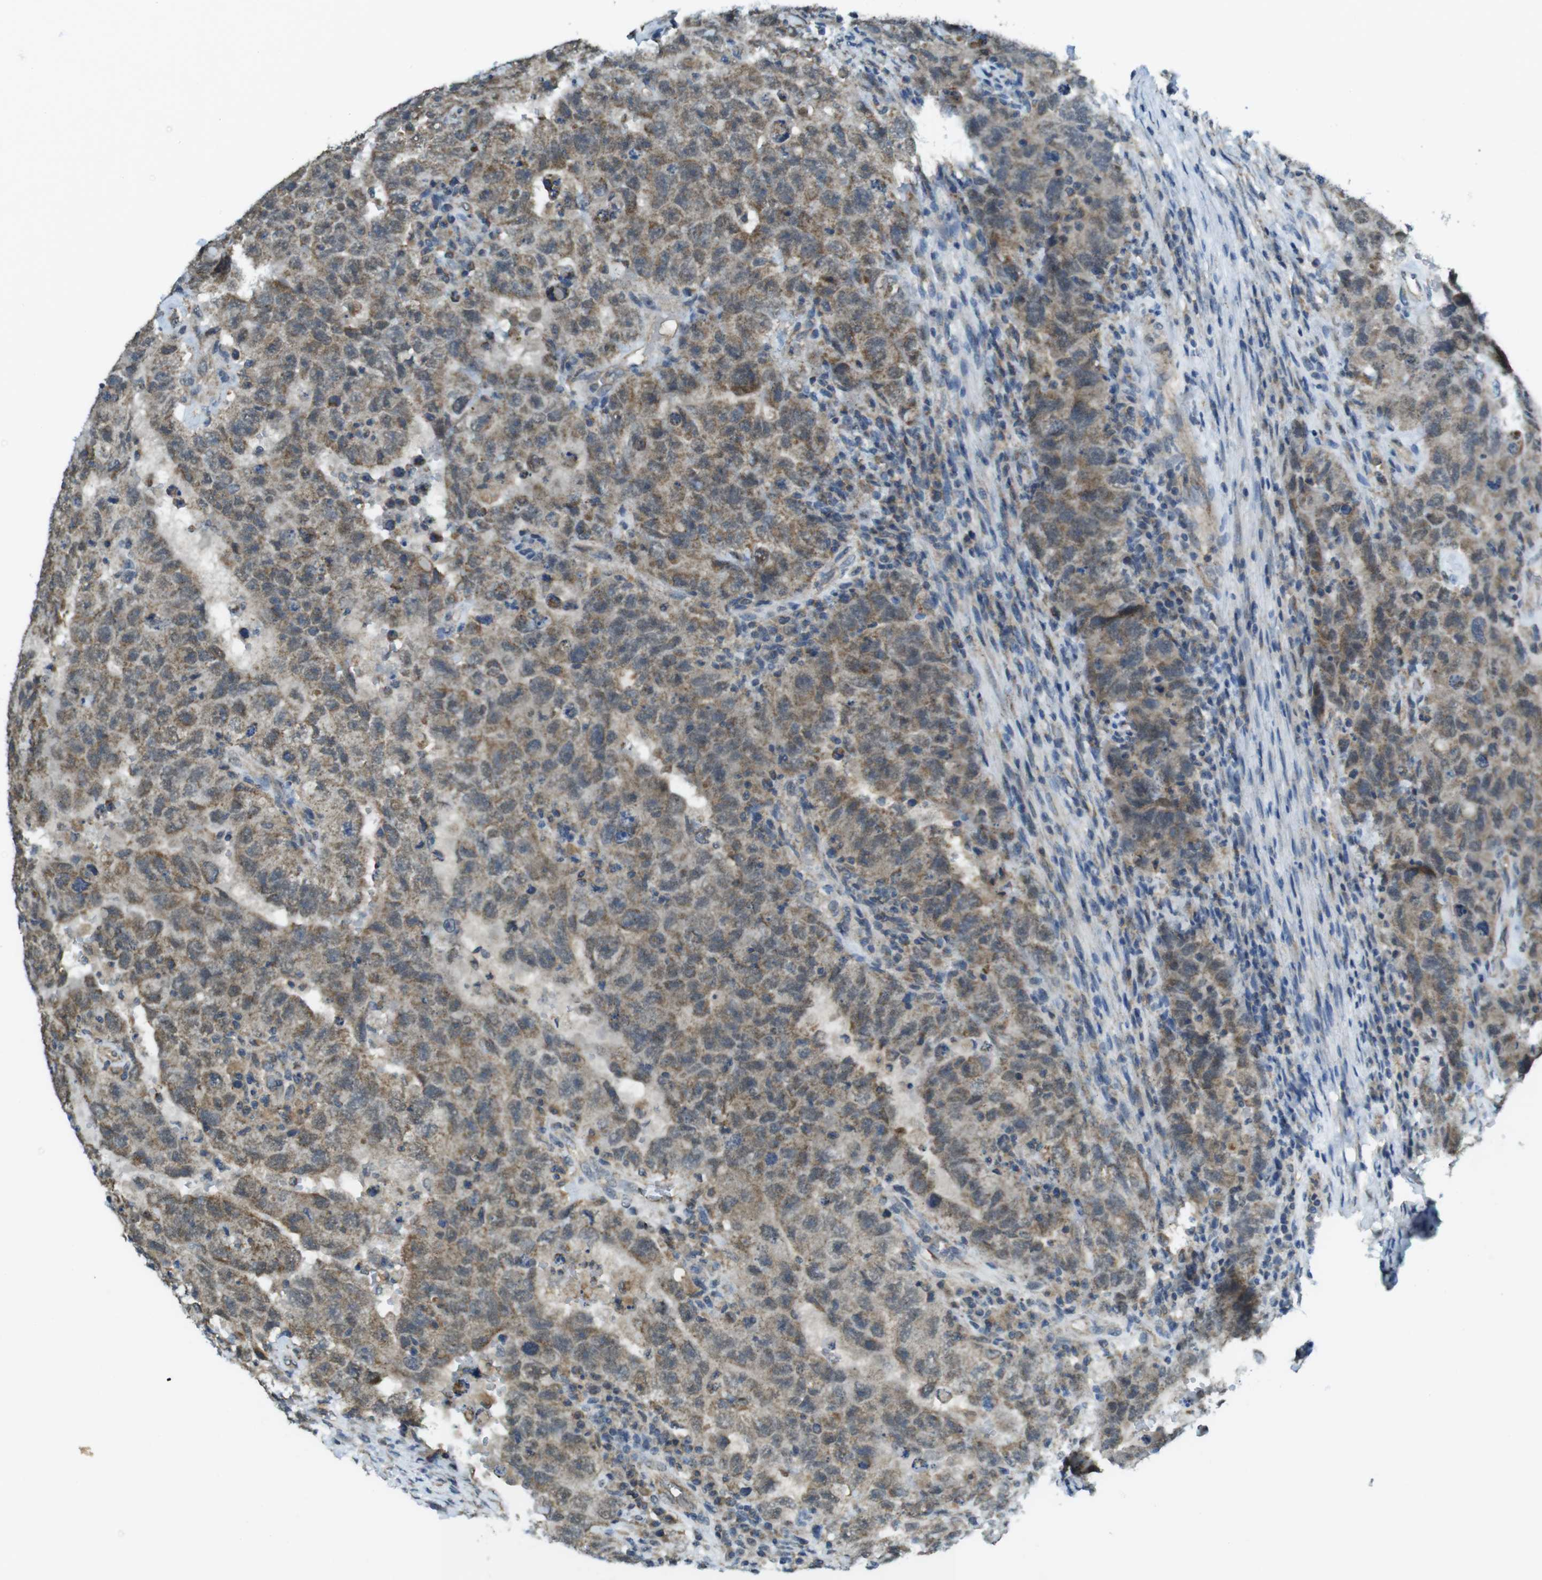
{"staining": {"intensity": "moderate", "quantity": ">75%", "location": "cytoplasmic/membranous"}, "tissue": "testis cancer", "cell_type": "Tumor cells", "image_type": "cancer", "snomed": [{"axis": "morphology", "description": "Carcinoma, Embryonal, NOS"}, {"axis": "topography", "description": "Testis"}], "caption": "Immunohistochemistry (IHC) micrograph of testis embryonal carcinoma stained for a protein (brown), which reveals medium levels of moderate cytoplasmic/membranous staining in approximately >75% of tumor cells.", "gene": "BRI3BP", "patient": {"sex": "male", "age": 26}}